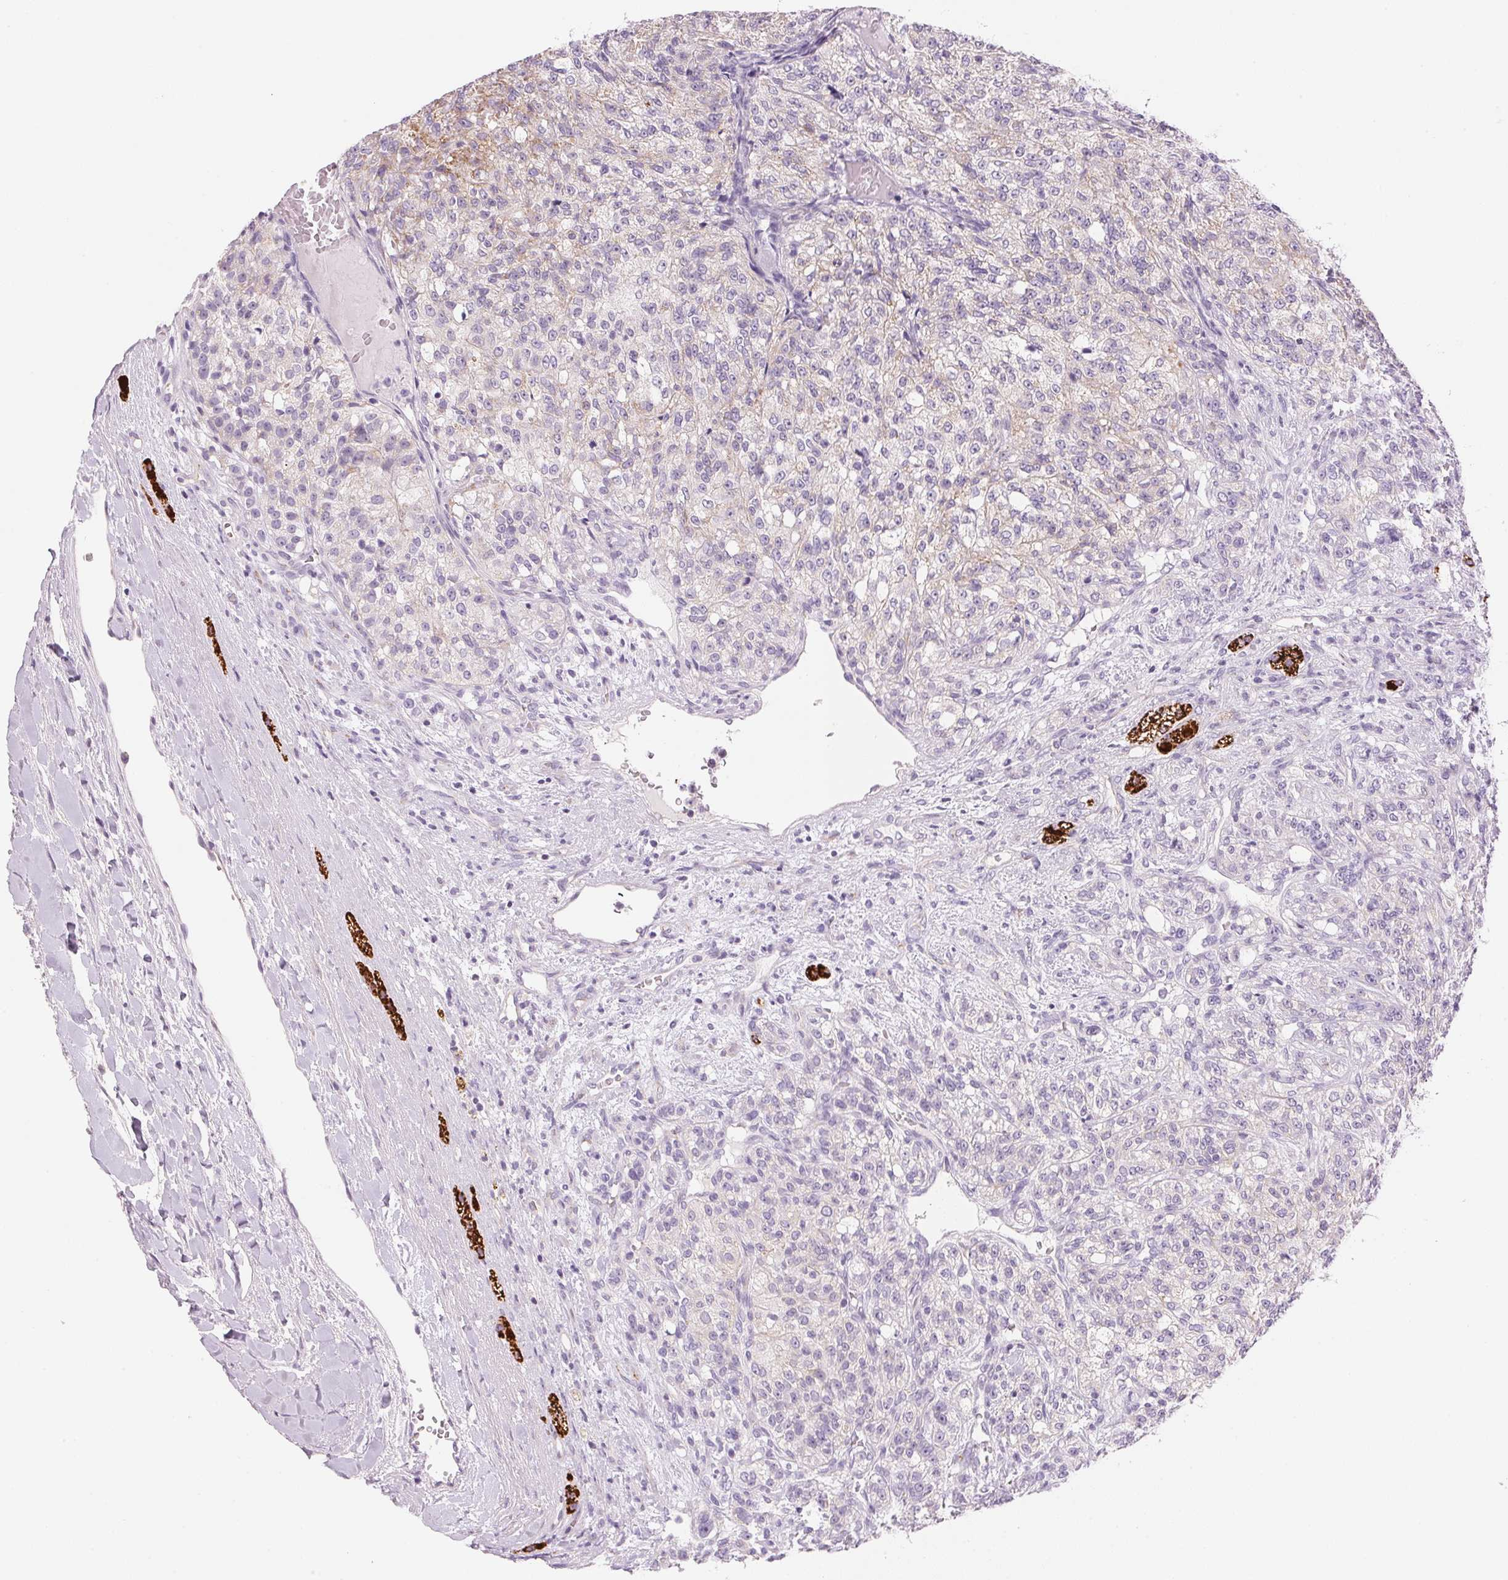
{"staining": {"intensity": "weak", "quantity": "<25%", "location": "cytoplasmic/membranous"}, "tissue": "renal cancer", "cell_type": "Tumor cells", "image_type": "cancer", "snomed": [{"axis": "morphology", "description": "Adenocarcinoma, NOS"}, {"axis": "topography", "description": "Kidney"}], "caption": "Immunohistochemistry histopathology image of neoplastic tissue: adenocarcinoma (renal) stained with DAB (3,3'-diaminobenzidine) demonstrates no significant protein positivity in tumor cells.", "gene": "CYP11B1", "patient": {"sex": "female", "age": 63}}